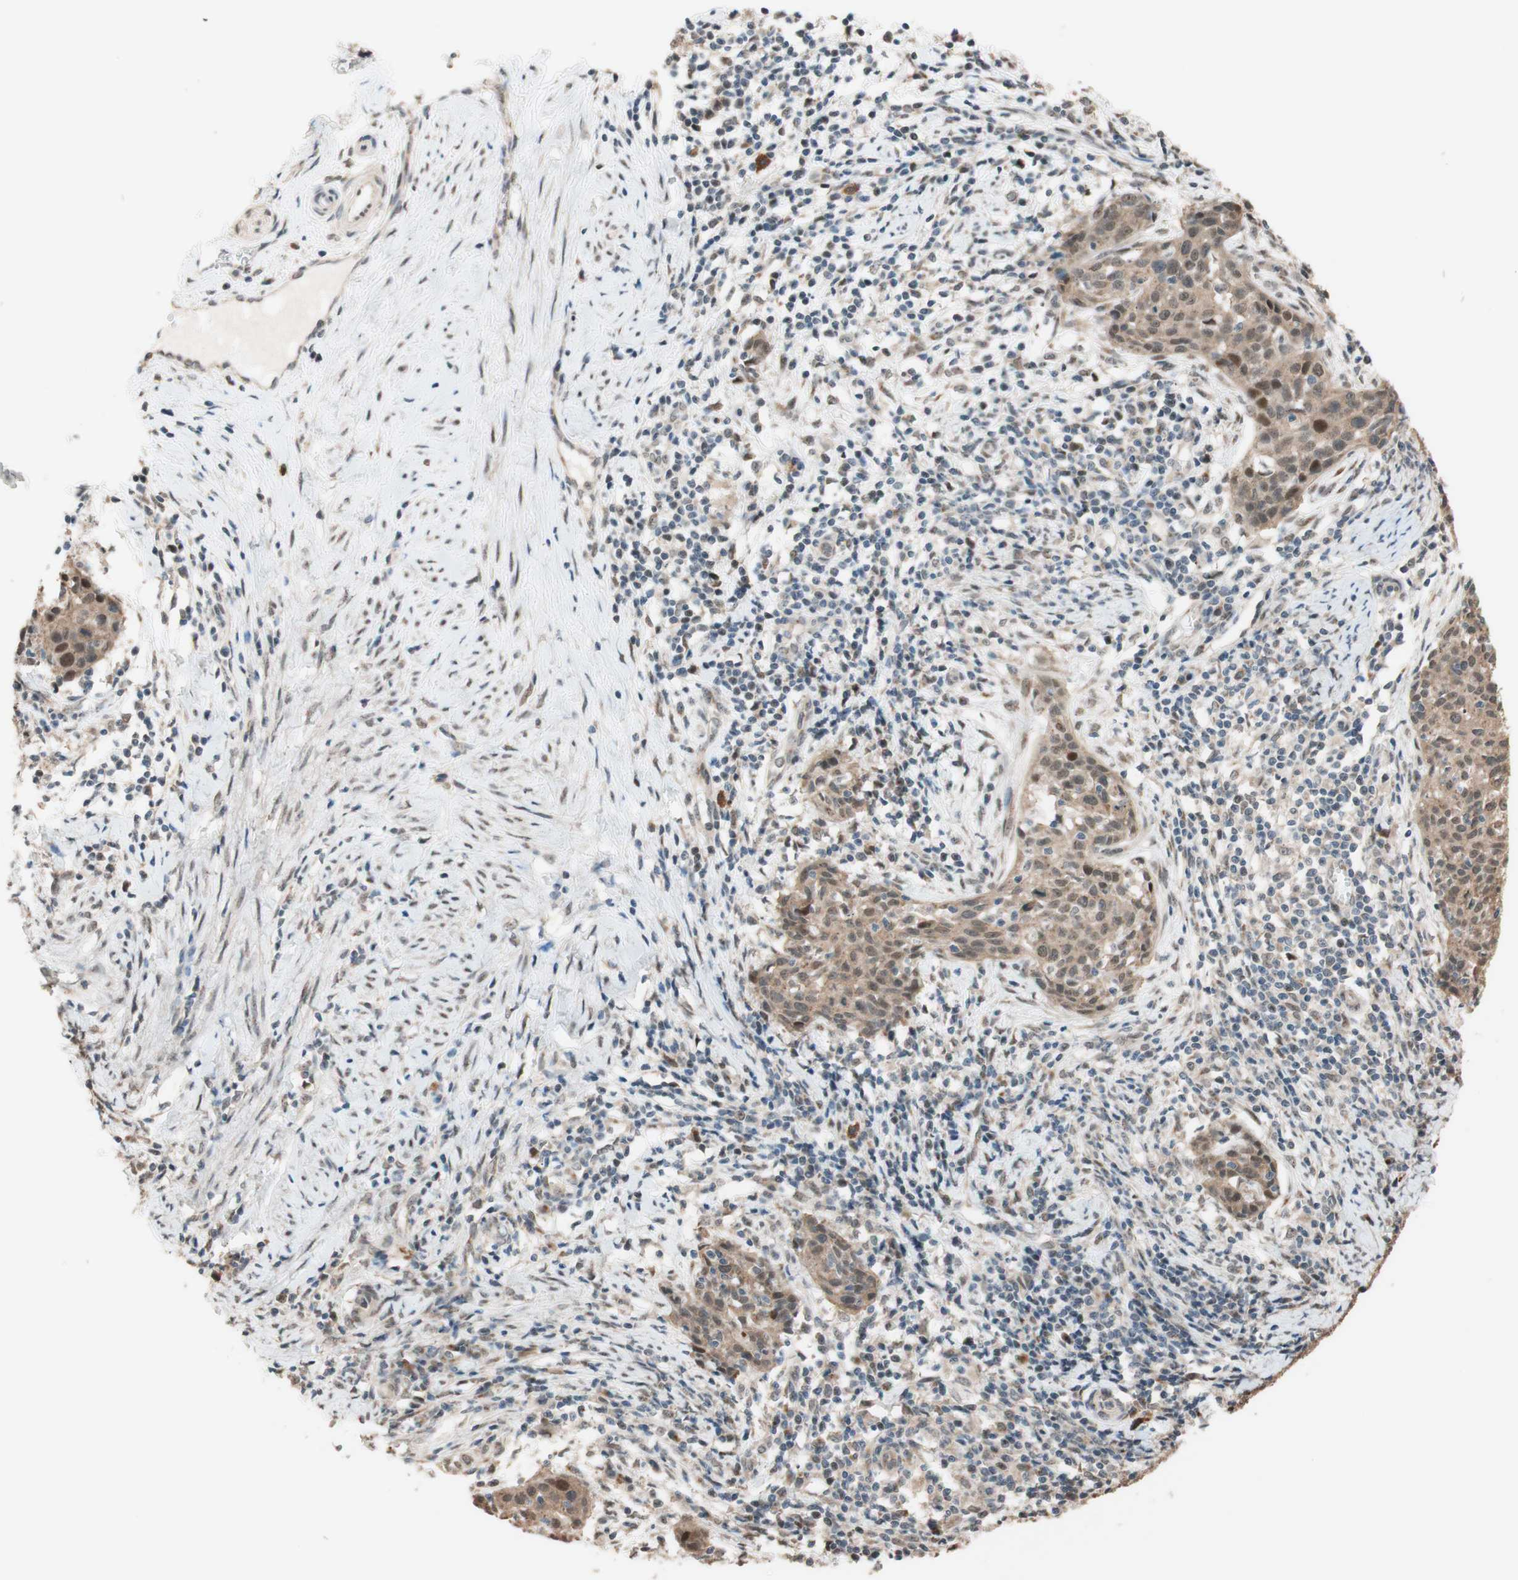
{"staining": {"intensity": "weak", "quantity": ">75%", "location": "cytoplasmic/membranous"}, "tissue": "cervical cancer", "cell_type": "Tumor cells", "image_type": "cancer", "snomed": [{"axis": "morphology", "description": "Squamous cell carcinoma, NOS"}, {"axis": "topography", "description": "Cervix"}], "caption": "A histopathology image of cervical squamous cell carcinoma stained for a protein shows weak cytoplasmic/membranous brown staining in tumor cells. Ihc stains the protein of interest in brown and the nuclei are stained blue.", "gene": "CCNC", "patient": {"sex": "female", "age": 38}}